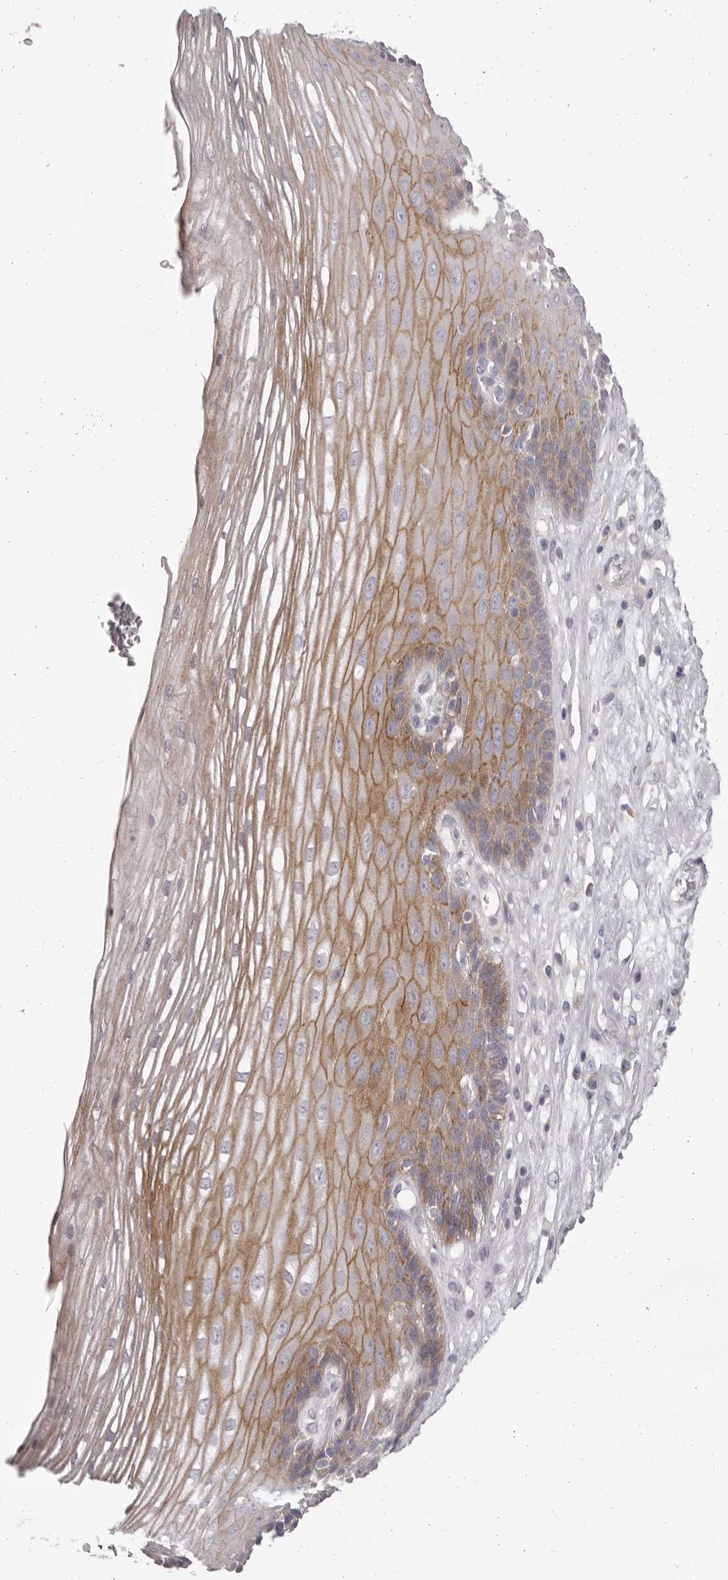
{"staining": {"intensity": "moderate", "quantity": "25%-75%", "location": "cytoplasmic/membranous"}, "tissue": "esophagus", "cell_type": "Squamous epithelial cells", "image_type": "normal", "snomed": [{"axis": "morphology", "description": "Normal tissue, NOS"}, {"axis": "topography", "description": "Esophagus"}], "caption": "A brown stain highlights moderate cytoplasmic/membranous expression of a protein in squamous epithelial cells of benign human esophagus.", "gene": "OTUD3", "patient": {"sex": "male", "age": 62}}